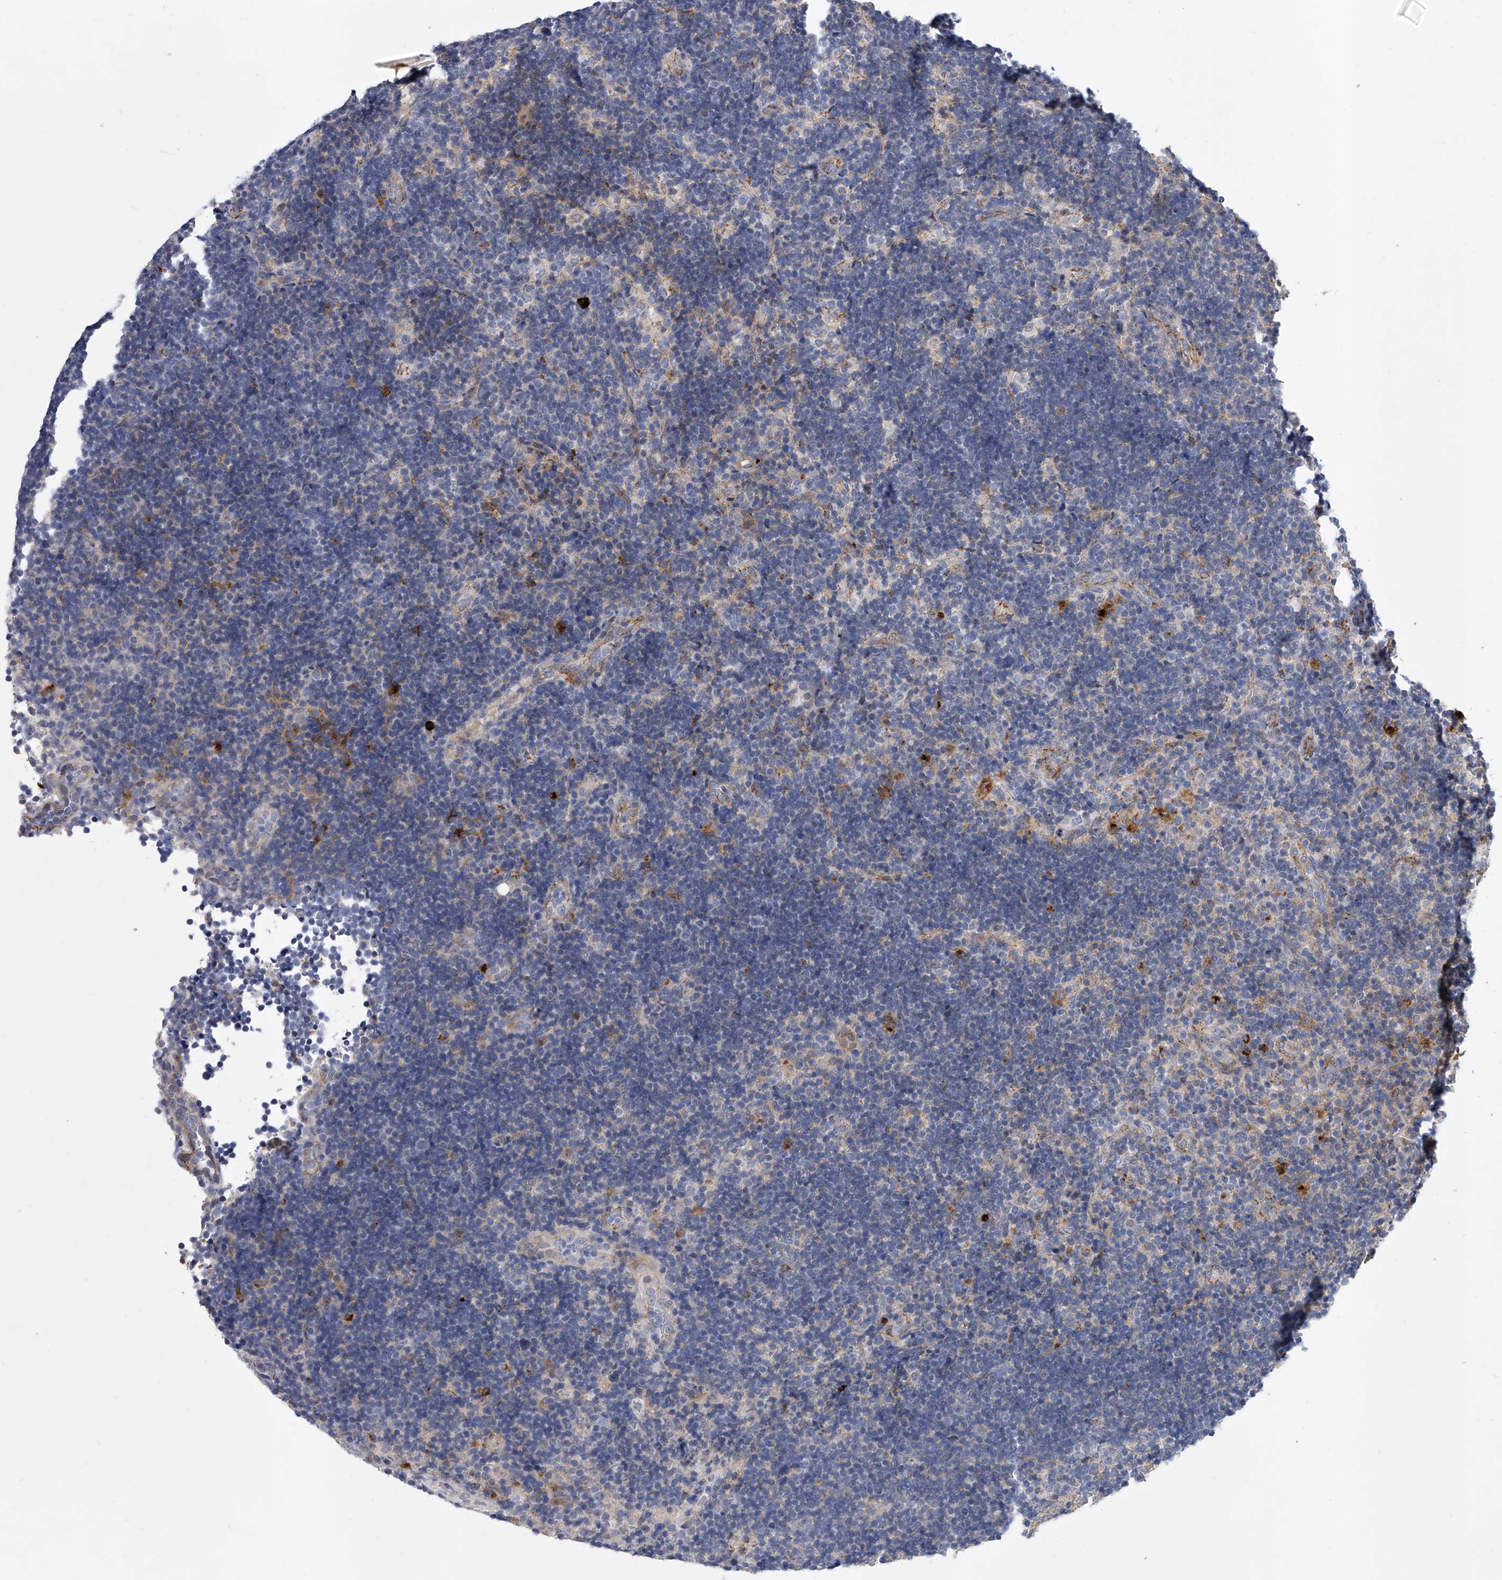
{"staining": {"intensity": "negative", "quantity": "none", "location": "none"}, "tissue": "lymph node", "cell_type": "Germinal center cells", "image_type": "normal", "snomed": [{"axis": "morphology", "description": "Normal tissue, NOS"}, {"axis": "topography", "description": "Lymph node"}], "caption": "Lymph node was stained to show a protein in brown. There is no significant staining in germinal center cells.", "gene": "ENSG00000250424", "patient": {"sex": "female", "age": 22}}